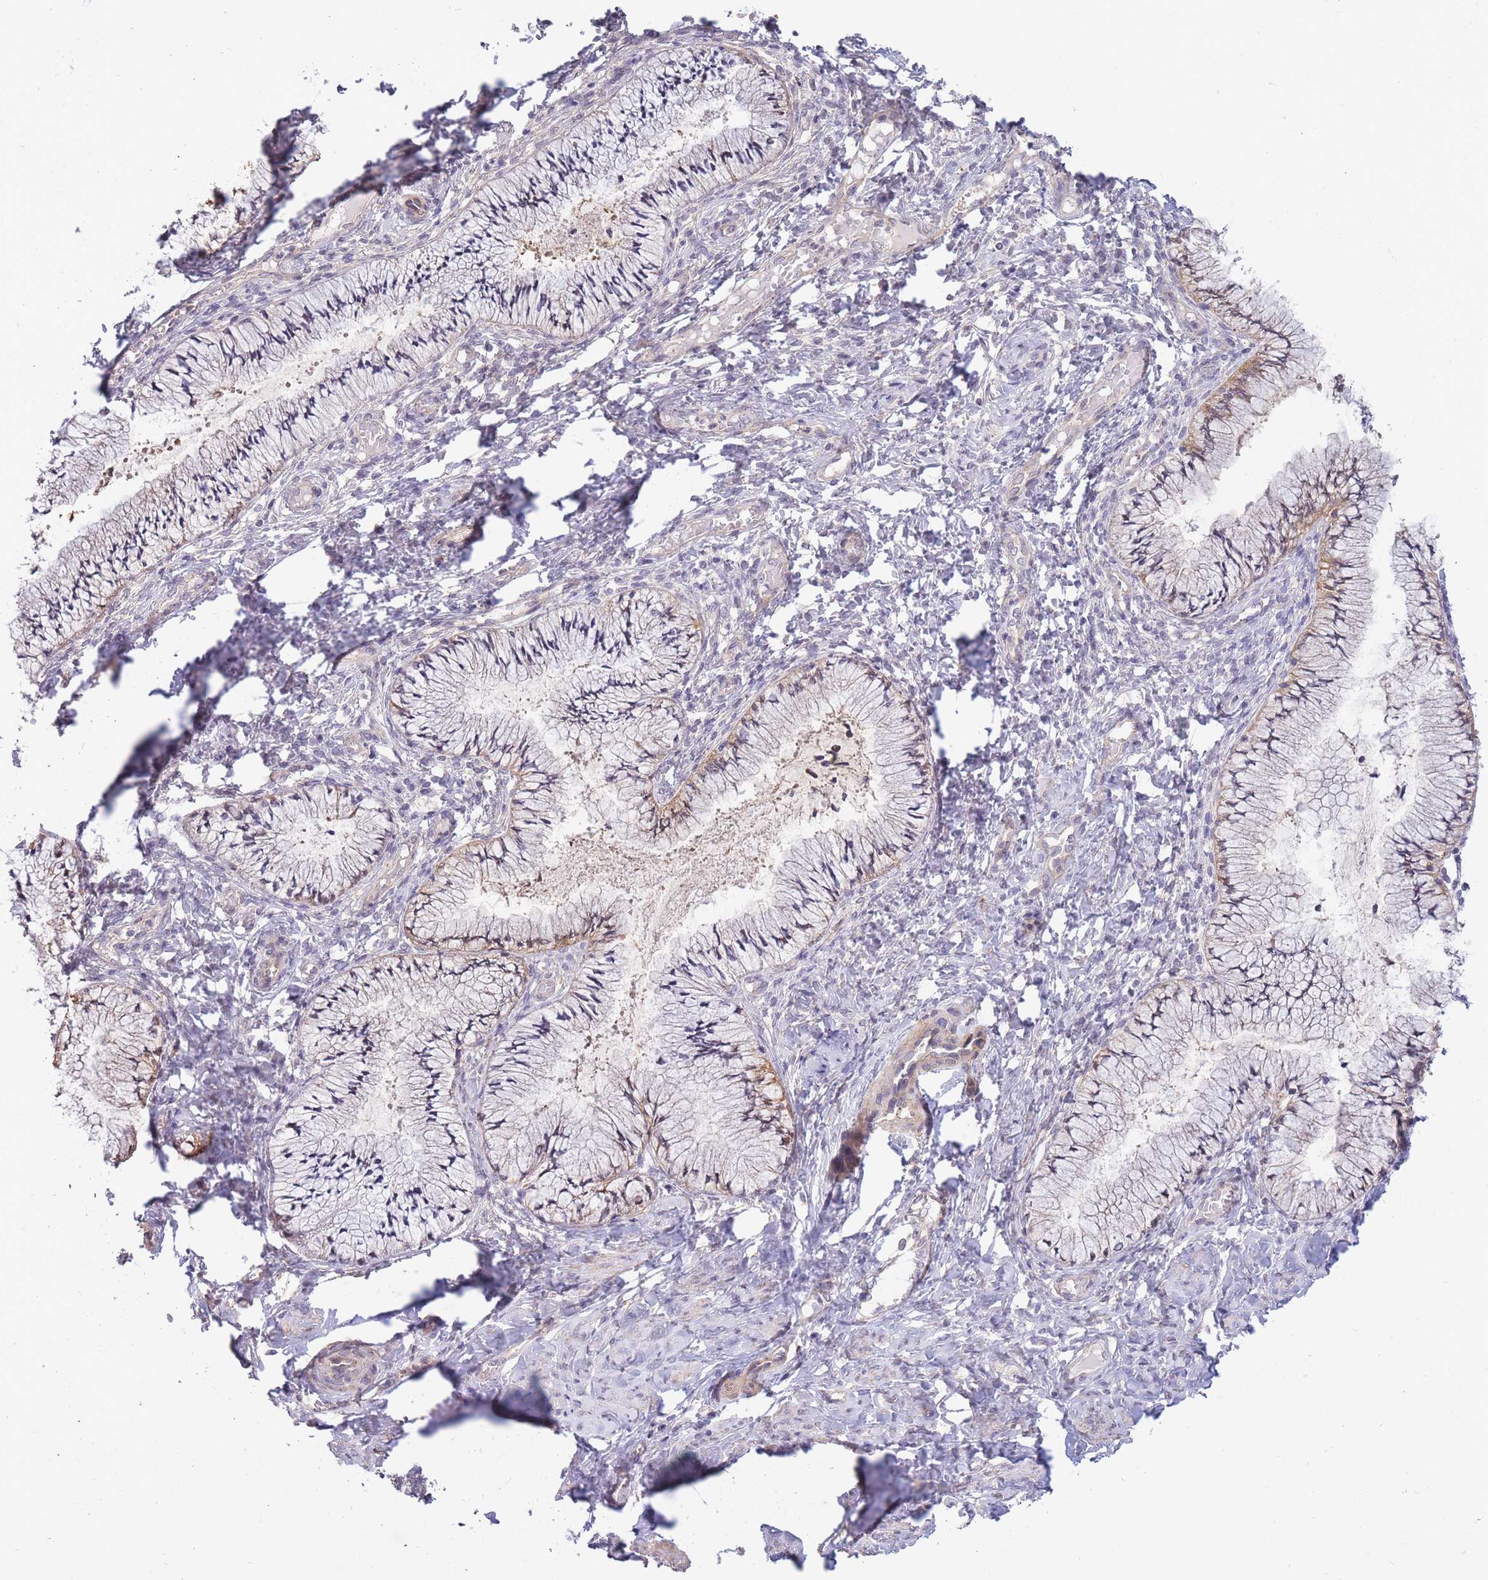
{"staining": {"intensity": "moderate", "quantity": "25%-75%", "location": "cytoplasmic/membranous"}, "tissue": "cervix", "cell_type": "Glandular cells", "image_type": "normal", "snomed": [{"axis": "morphology", "description": "Normal tissue, NOS"}, {"axis": "topography", "description": "Cervix"}], "caption": "Cervix stained with immunohistochemistry demonstrates moderate cytoplasmic/membranous positivity in approximately 25%-75% of glandular cells. The staining was performed using DAB (3,3'-diaminobenzidine) to visualize the protein expression in brown, while the nuclei were stained in blue with hematoxylin (Magnification: 20x).", "gene": "SMC6", "patient": {"sex": "female", "age": 42}}